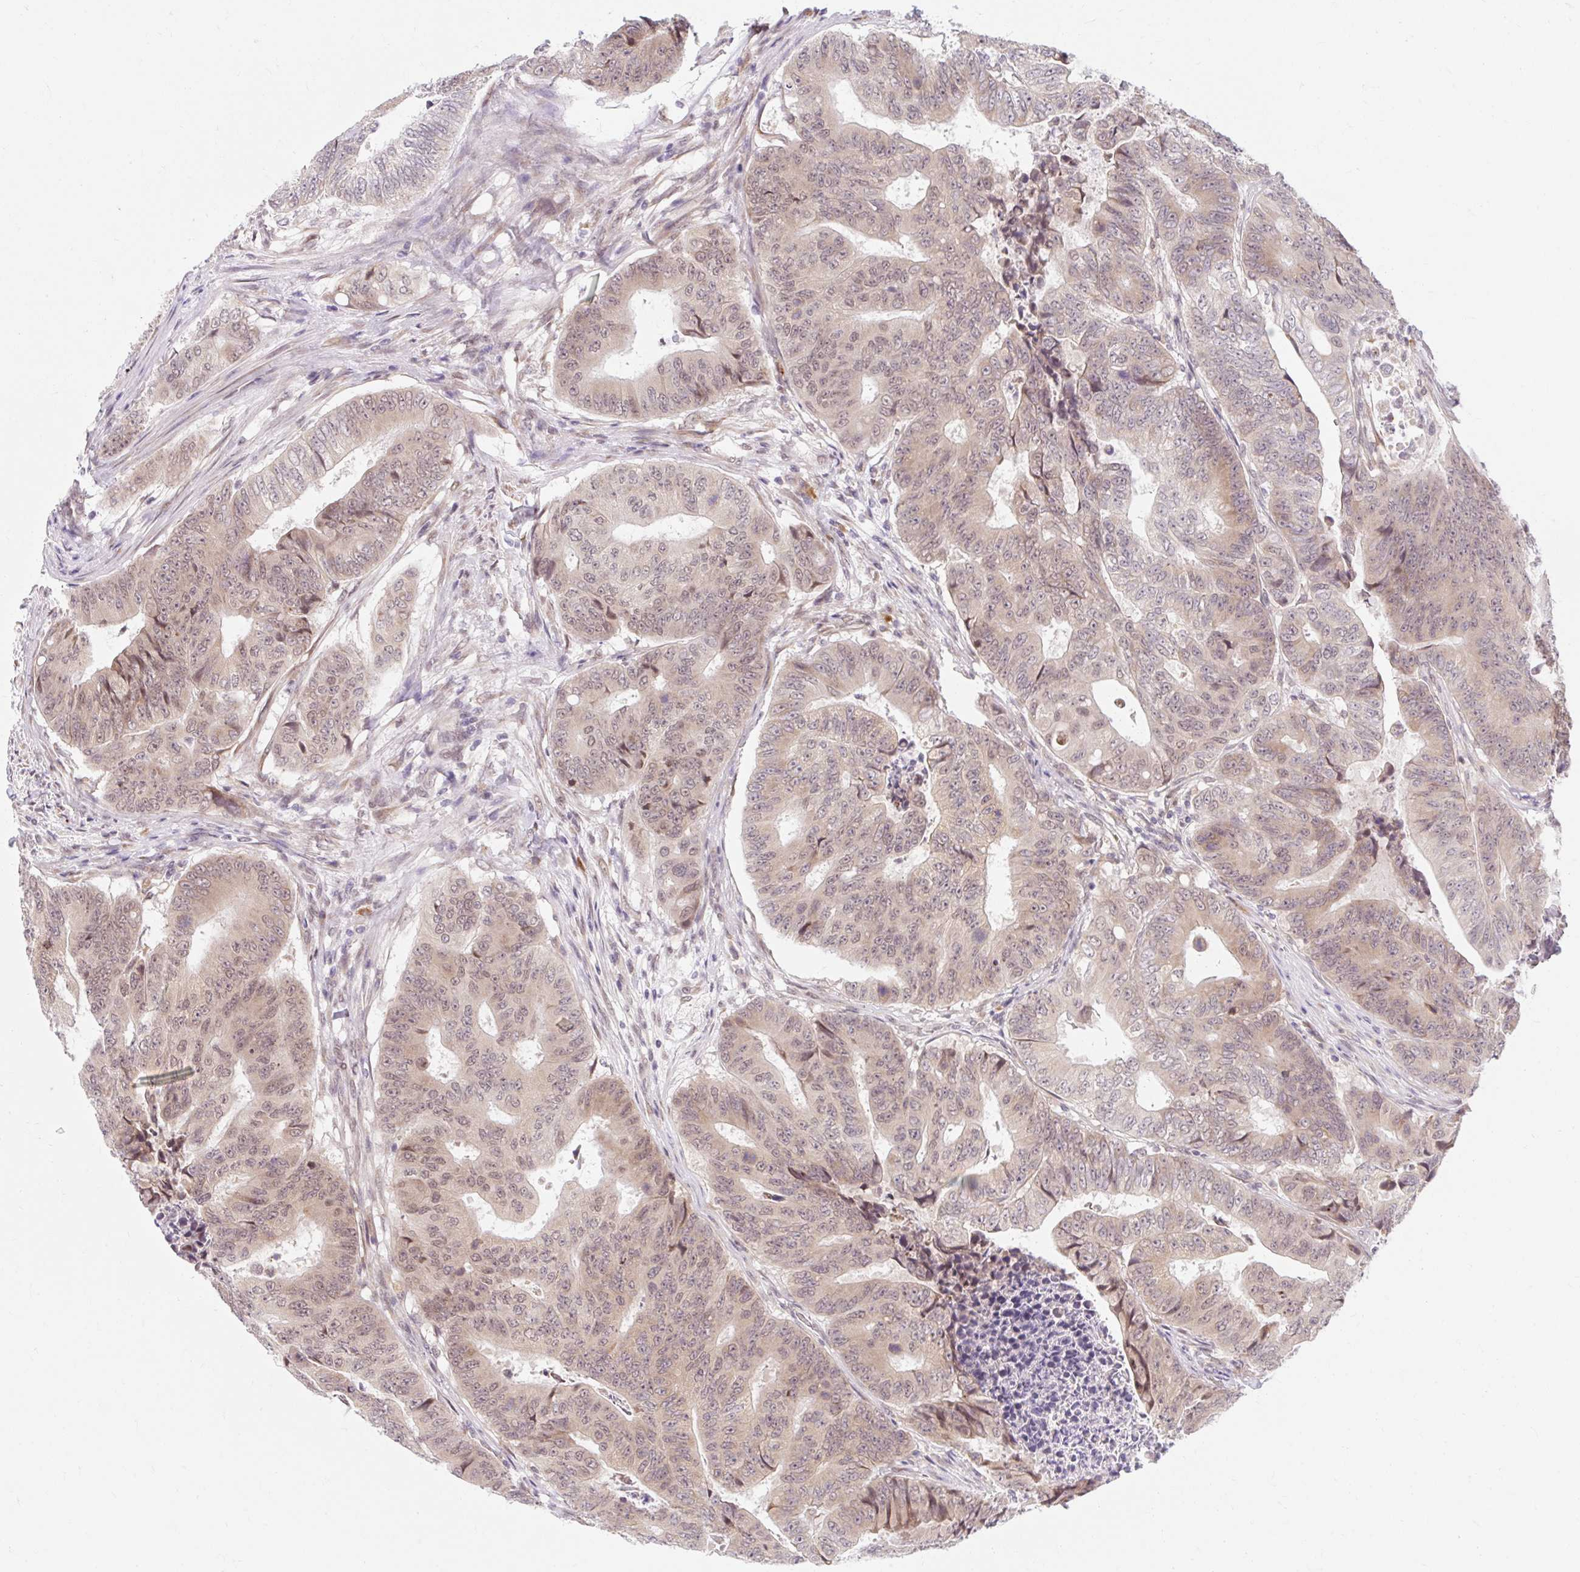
{"staining": {"intensity": "weak", "quantity": ">75%", "location": "cytoplasmic/membranous"}, "tissue": "colorectal cancer", "cell_type": "Tumor cells", "image_type": "cancer", "snomed": [{"axis": "morphology", "description": "Adenocarcinoma, NOS"}, {"axis": "topography", "description": "Colon"}], "caption": "The photomicrograph exhibits staining of colorectal cancer, revealing weak cytoplasmic/membranous protein expression (brown color) within tumor cells. The protein is stained brown, and the nuclei are stained in blue (DAB (3,3'-diaminobenzidine) IHC with brightfield microscopy, high magnification).", "gene": "SRSF10", "patient": {"sex": "female", "age": 48}}